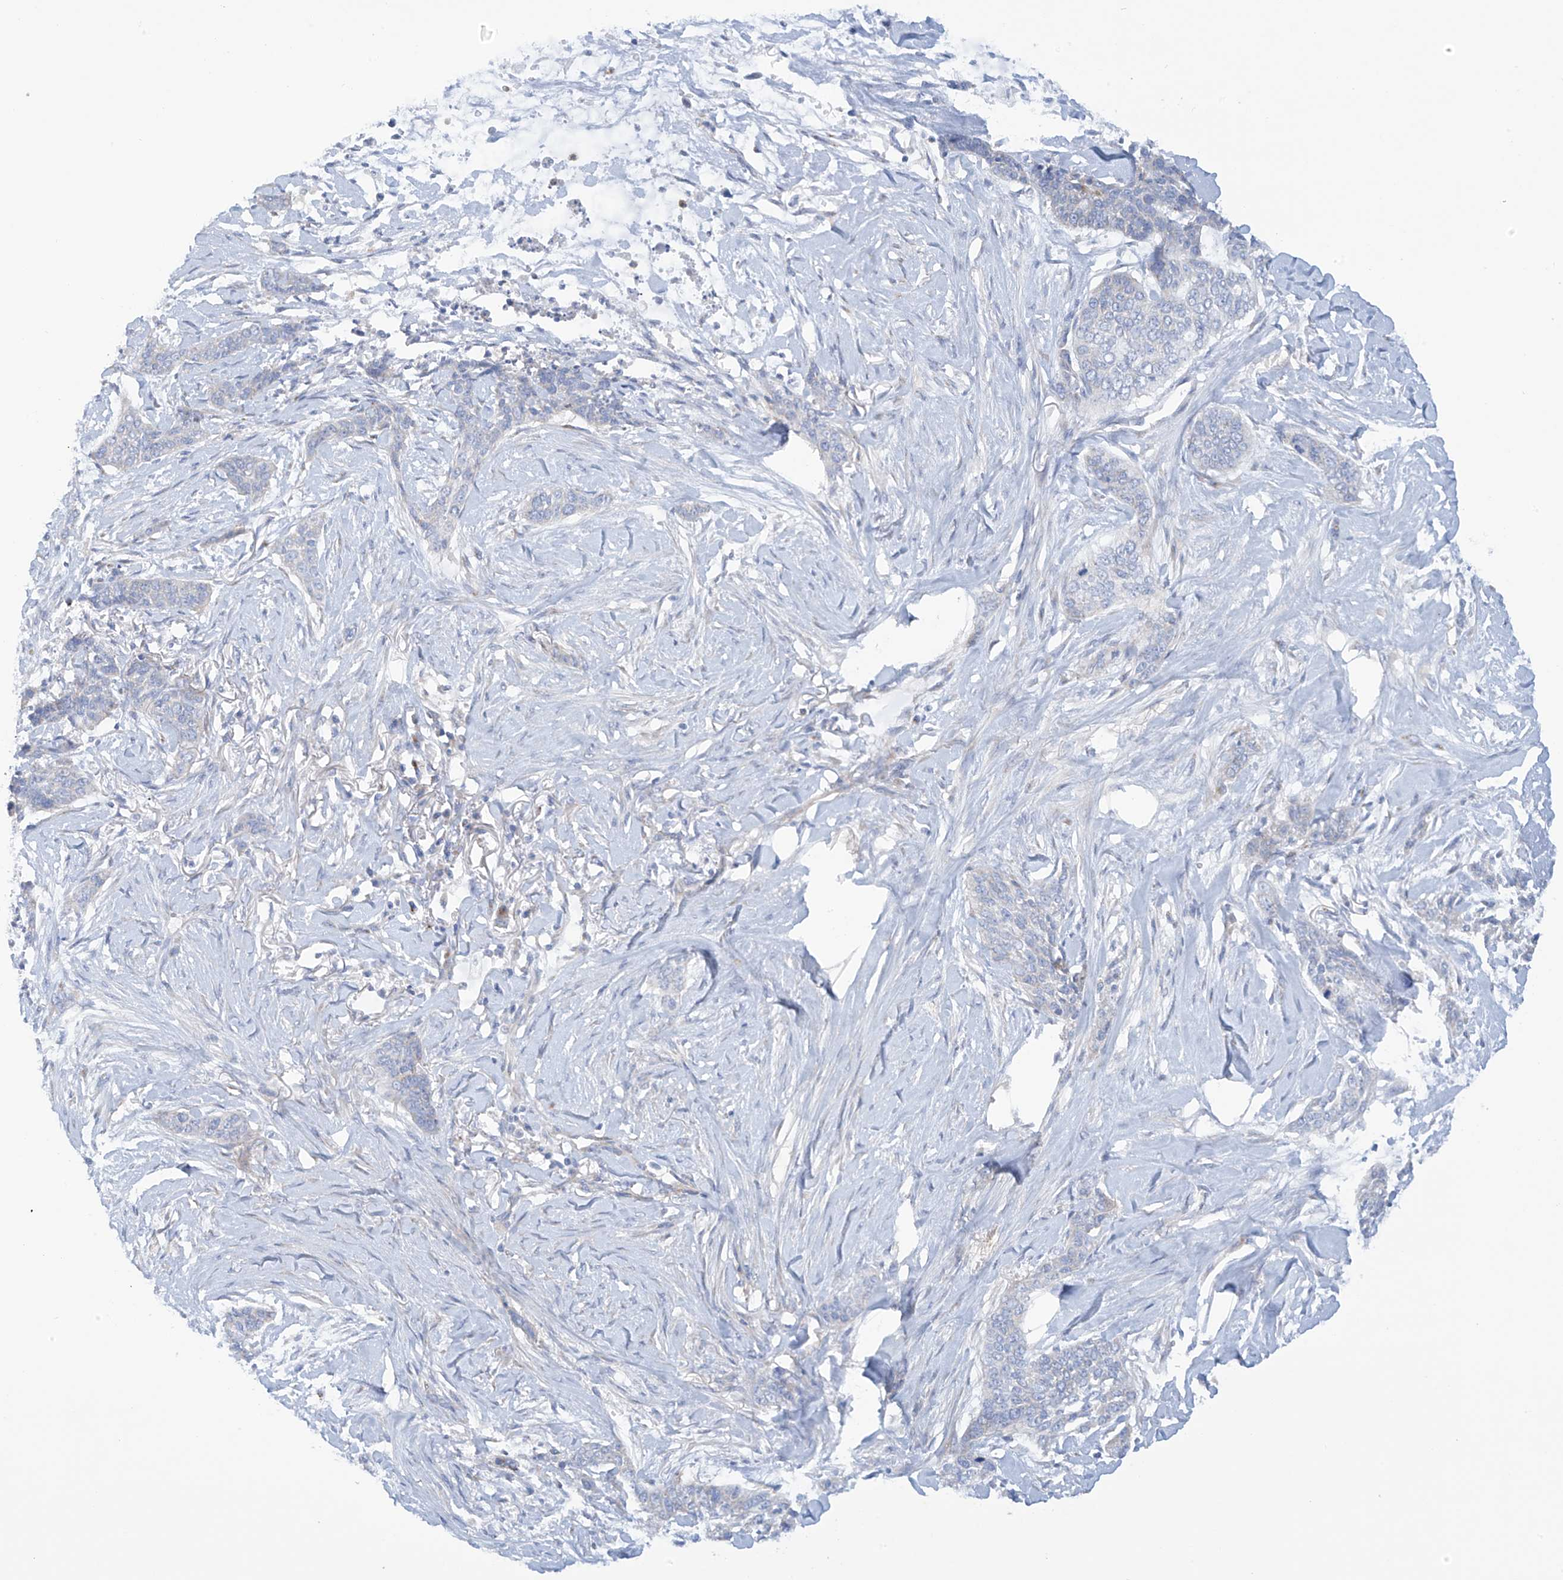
{"staining": {"intensity": "negative", "quantity": "none", "location": "none"}, "tissue": "skin cancer", "cell_type": "Tumor cells", "image_type": "cancer", "snomed": [{"axis": "morphology", "description": "Basal cell carcinoma"}, {"axis": "topography", "description": "Skin"}], "caption": "The IHC photomicrograph has no significant staining in tumor cells of skin basal cell carcinoma tissue.", "gene": "TRMT2B", "patient": {"sex": "female", "age": 64}}